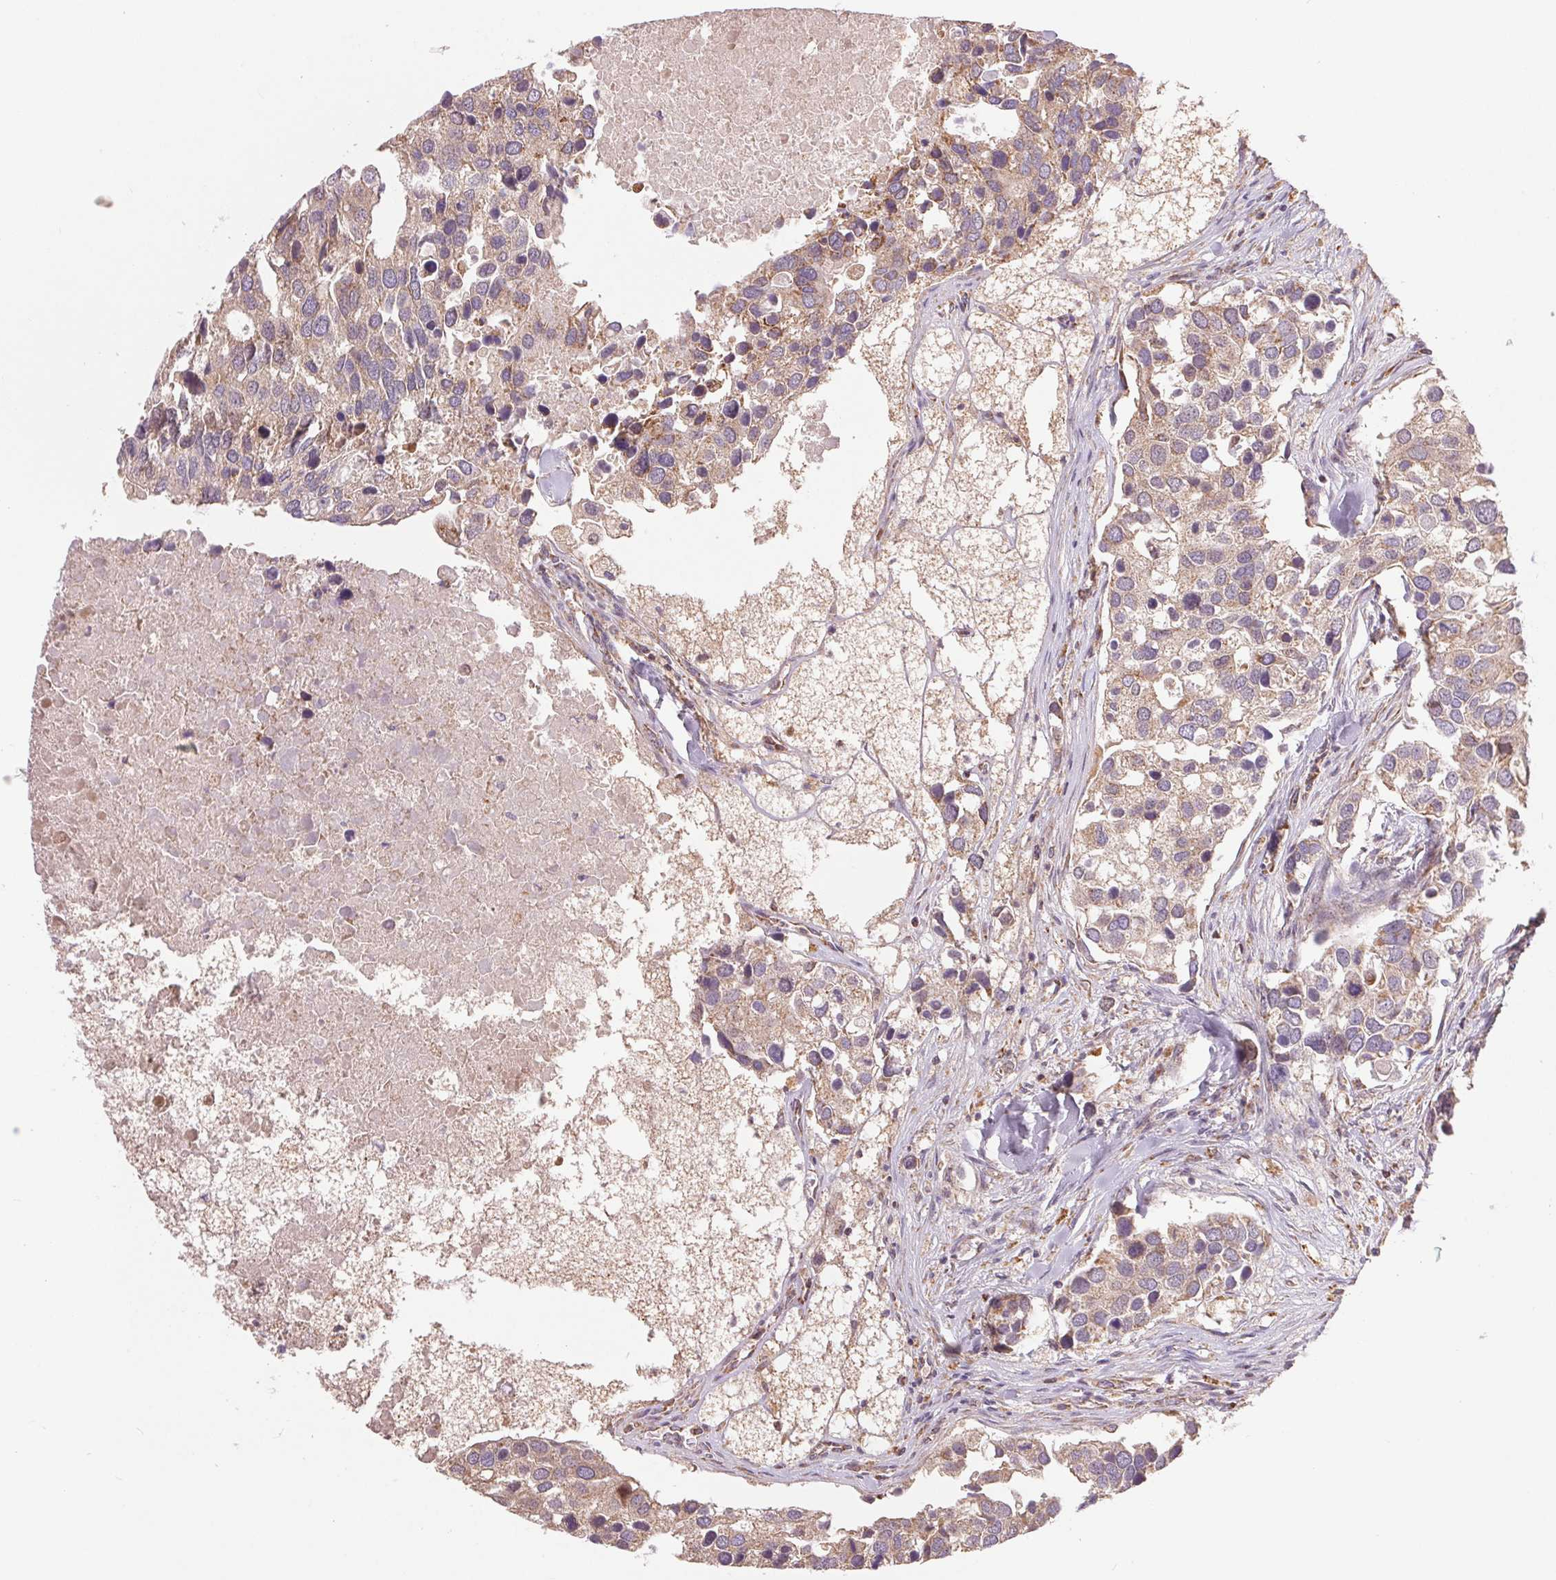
{"staining": {"intensity": "weak", "quantity": ">75%", "location": "cytoplasmic/membranous"}, "tissue": "breast cancer", "cell_type": "Tumor cells", "image_type": "cancer", "snomed": [{"axis": "morphology", "description": "Duct carcinoma"}, {"axis": "topography", "description": "Breast"}], "caption": "Immunohistochemical staining of human intraductal carcinoma (breast) shows low levels of weak cytoplasmic/membranous protein positivity in approximately >75% of tumor cells.", "gene": "DGUOK", "patient": {"sex": "female", "age": 83}}